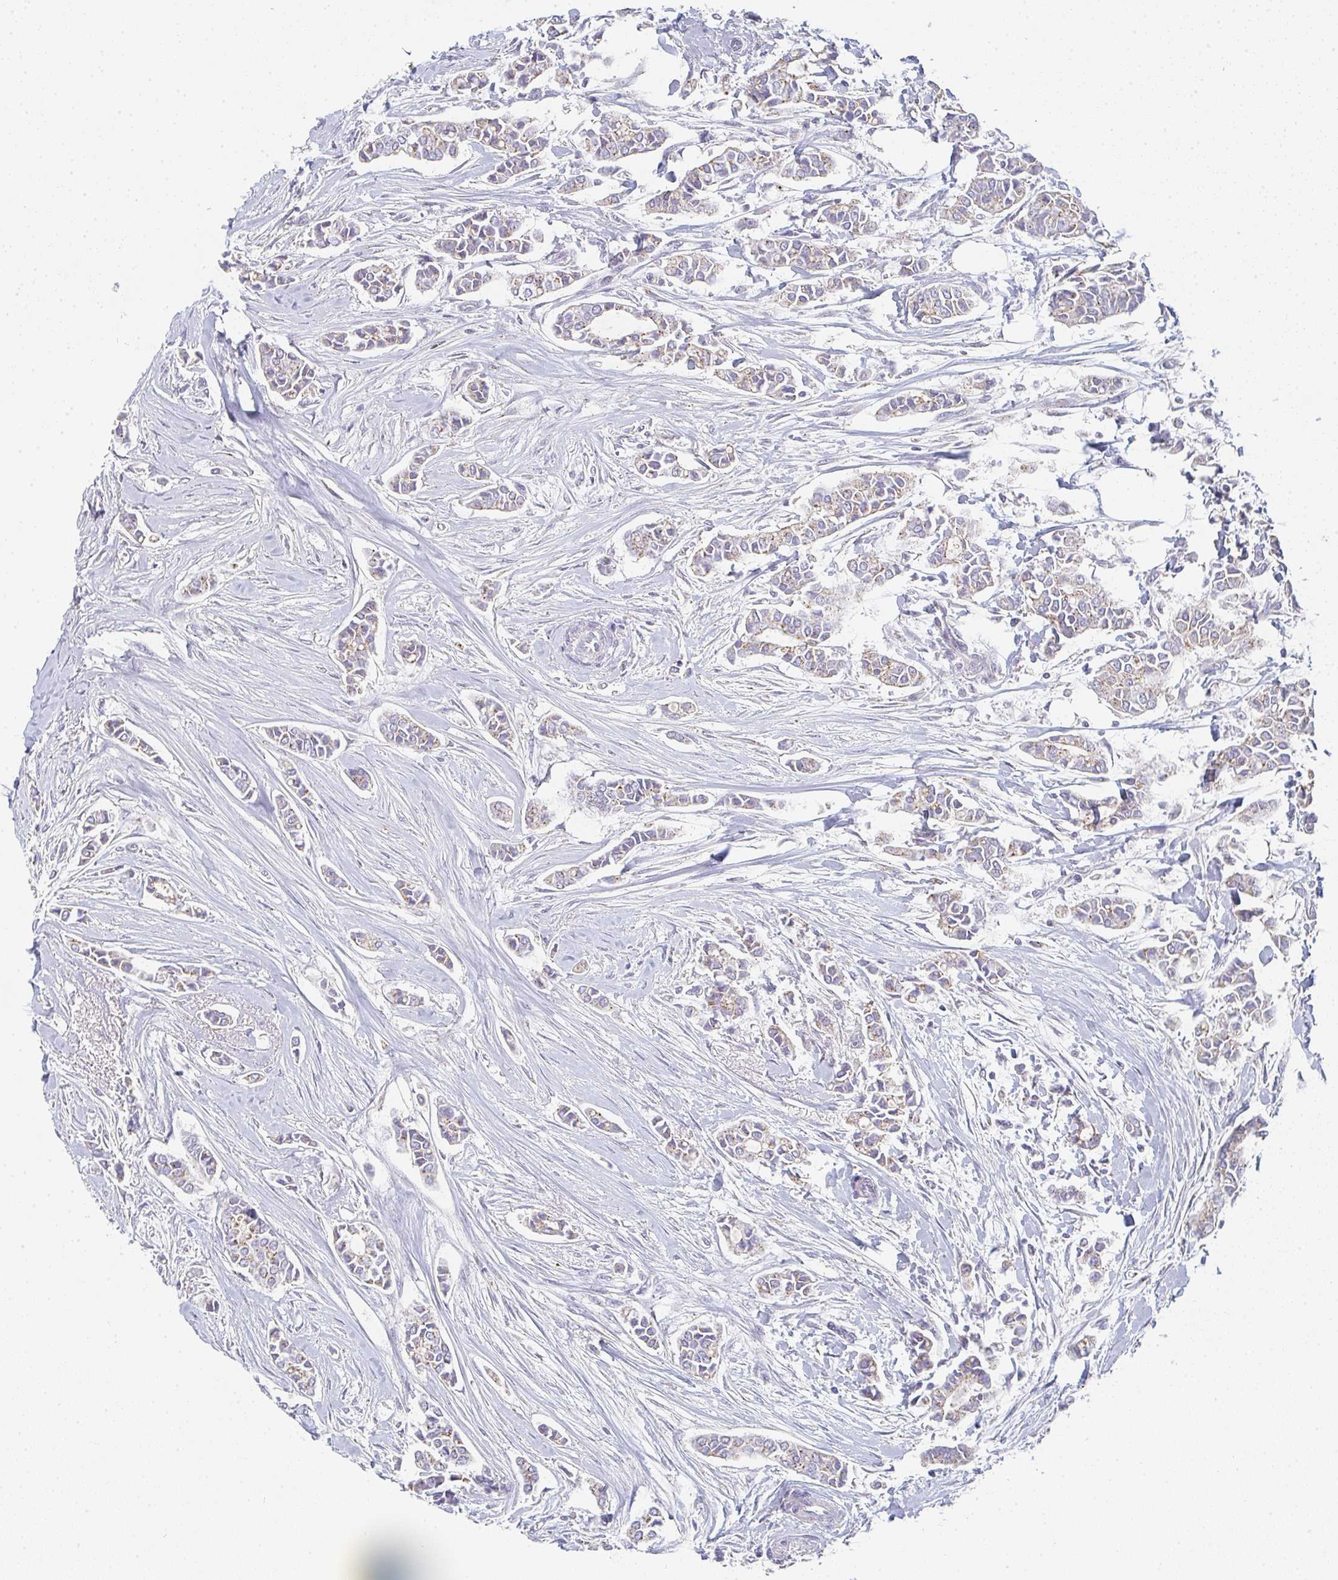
{"staining": {"intensity": "weak", "quantity": "<25%", "location": "cytoplasmic/membranous"}, "tissue": "breast cancer", "cell_type": "Tumor cells", "image_type": "cancer", "snomed": [{"axis": "morphology", "description": "Duct carcinoma"}, {"axis": "topography", "description": "Breast"}], "caption": "DAB (3,3'-diaminobenzidine) immunohistochemical staining of human breast cancer exhibits no significant expression in tumor cells. (IHC, brightfield microscopy, high magnification).", "gene": "CHMP5", "patient": {"sex": "female", "age": 84}}